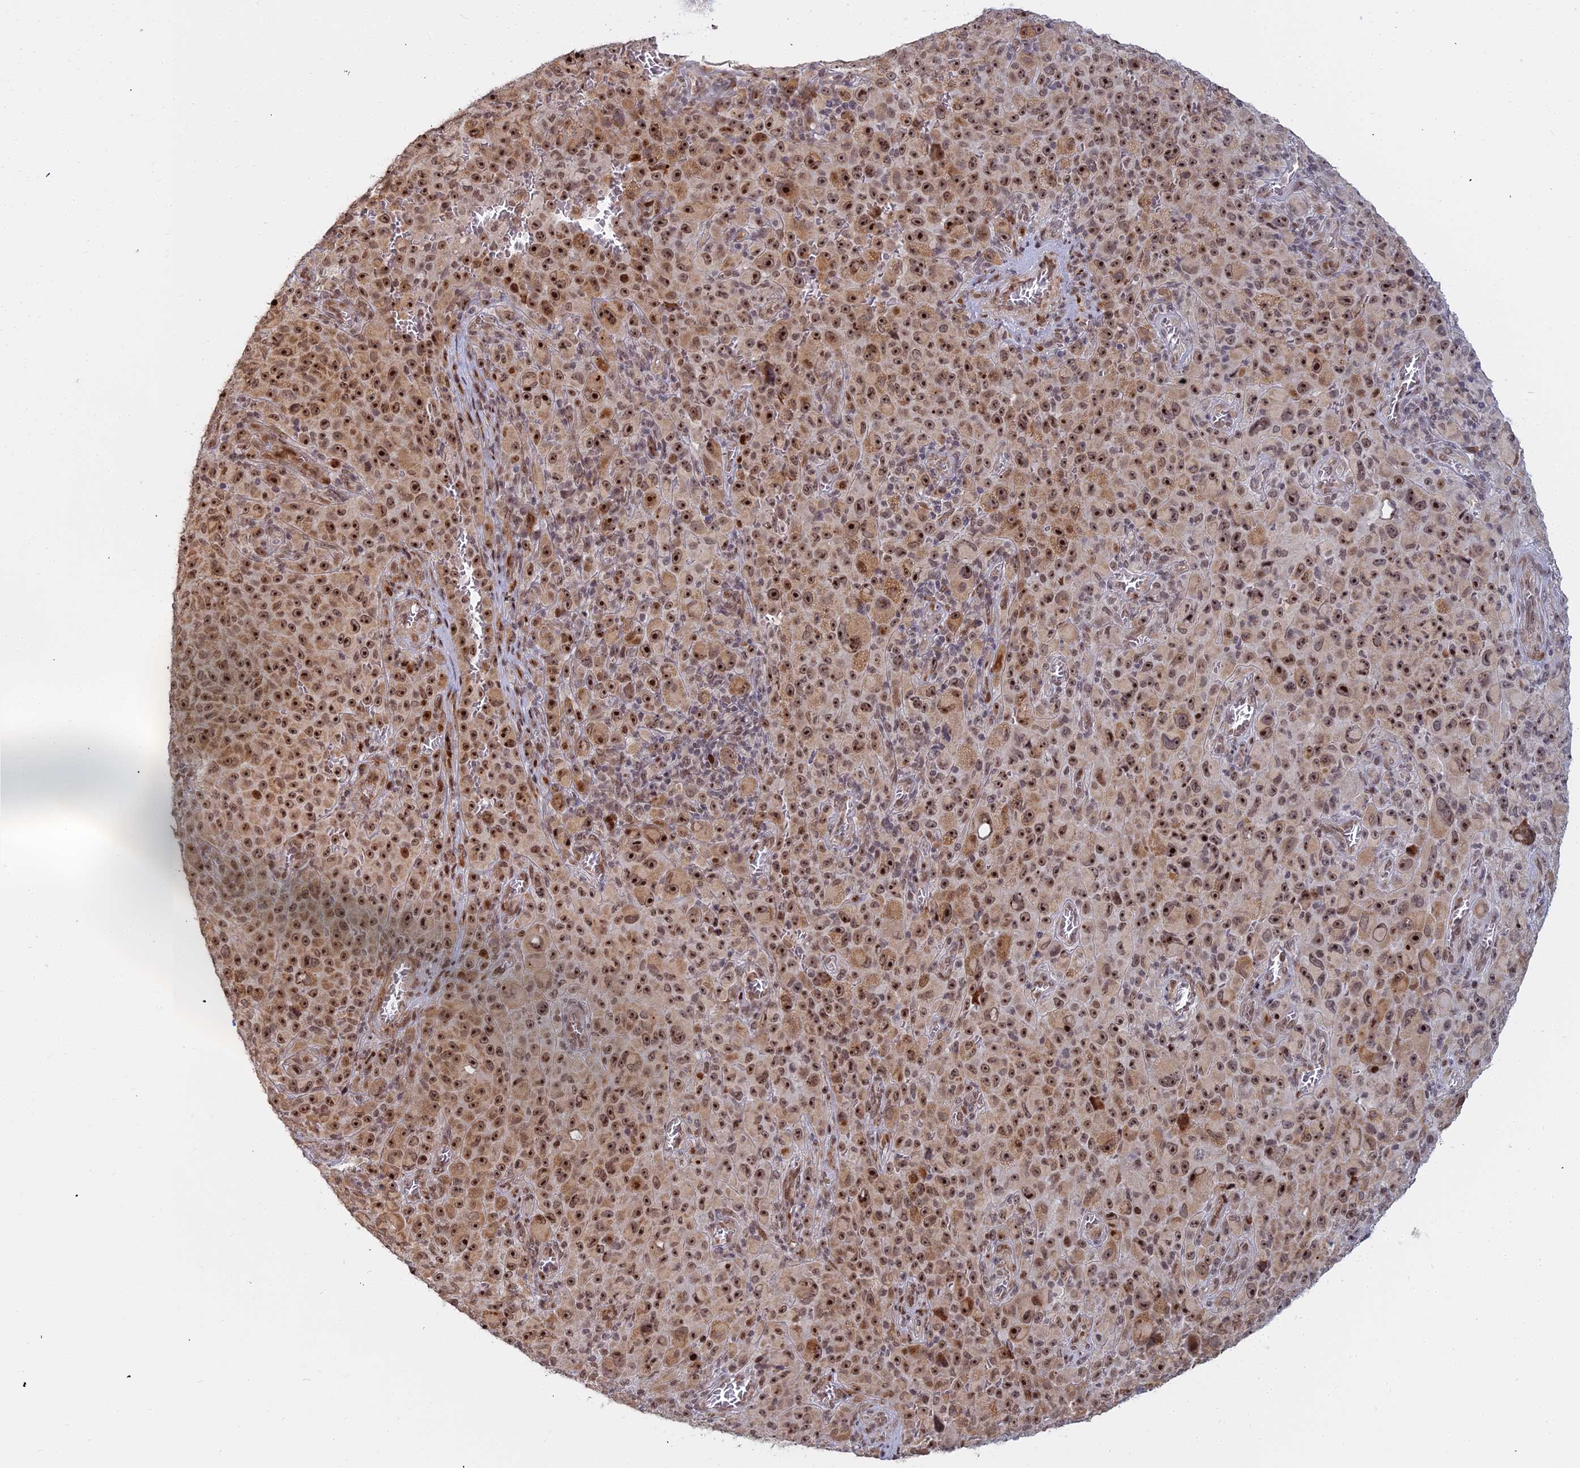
{"staining": {"intensity": "moderate", "quantity": ">75%", "location": "nuclear"}, "tissue": "melanoma", "cell_type": "Tumor cells", "image_type": "cancer", "snomed": [{"axis": "morphology", "description": "Malignant melanoma, NOS"}, {"axis": "topography", "description": "Skin"}], "caption": "Immunohistochemistry (IHC) (DAB (3,3'-diaminobenzidine)) staining of human melanoma reveals moderate nuclear protein expression in approximately >75% of tumor cells. (DAB IHC, brown staining for protein, blue staining for nuclei).", "gene": "ABCA2", "patient": {"sex": "female", "age": 82}}